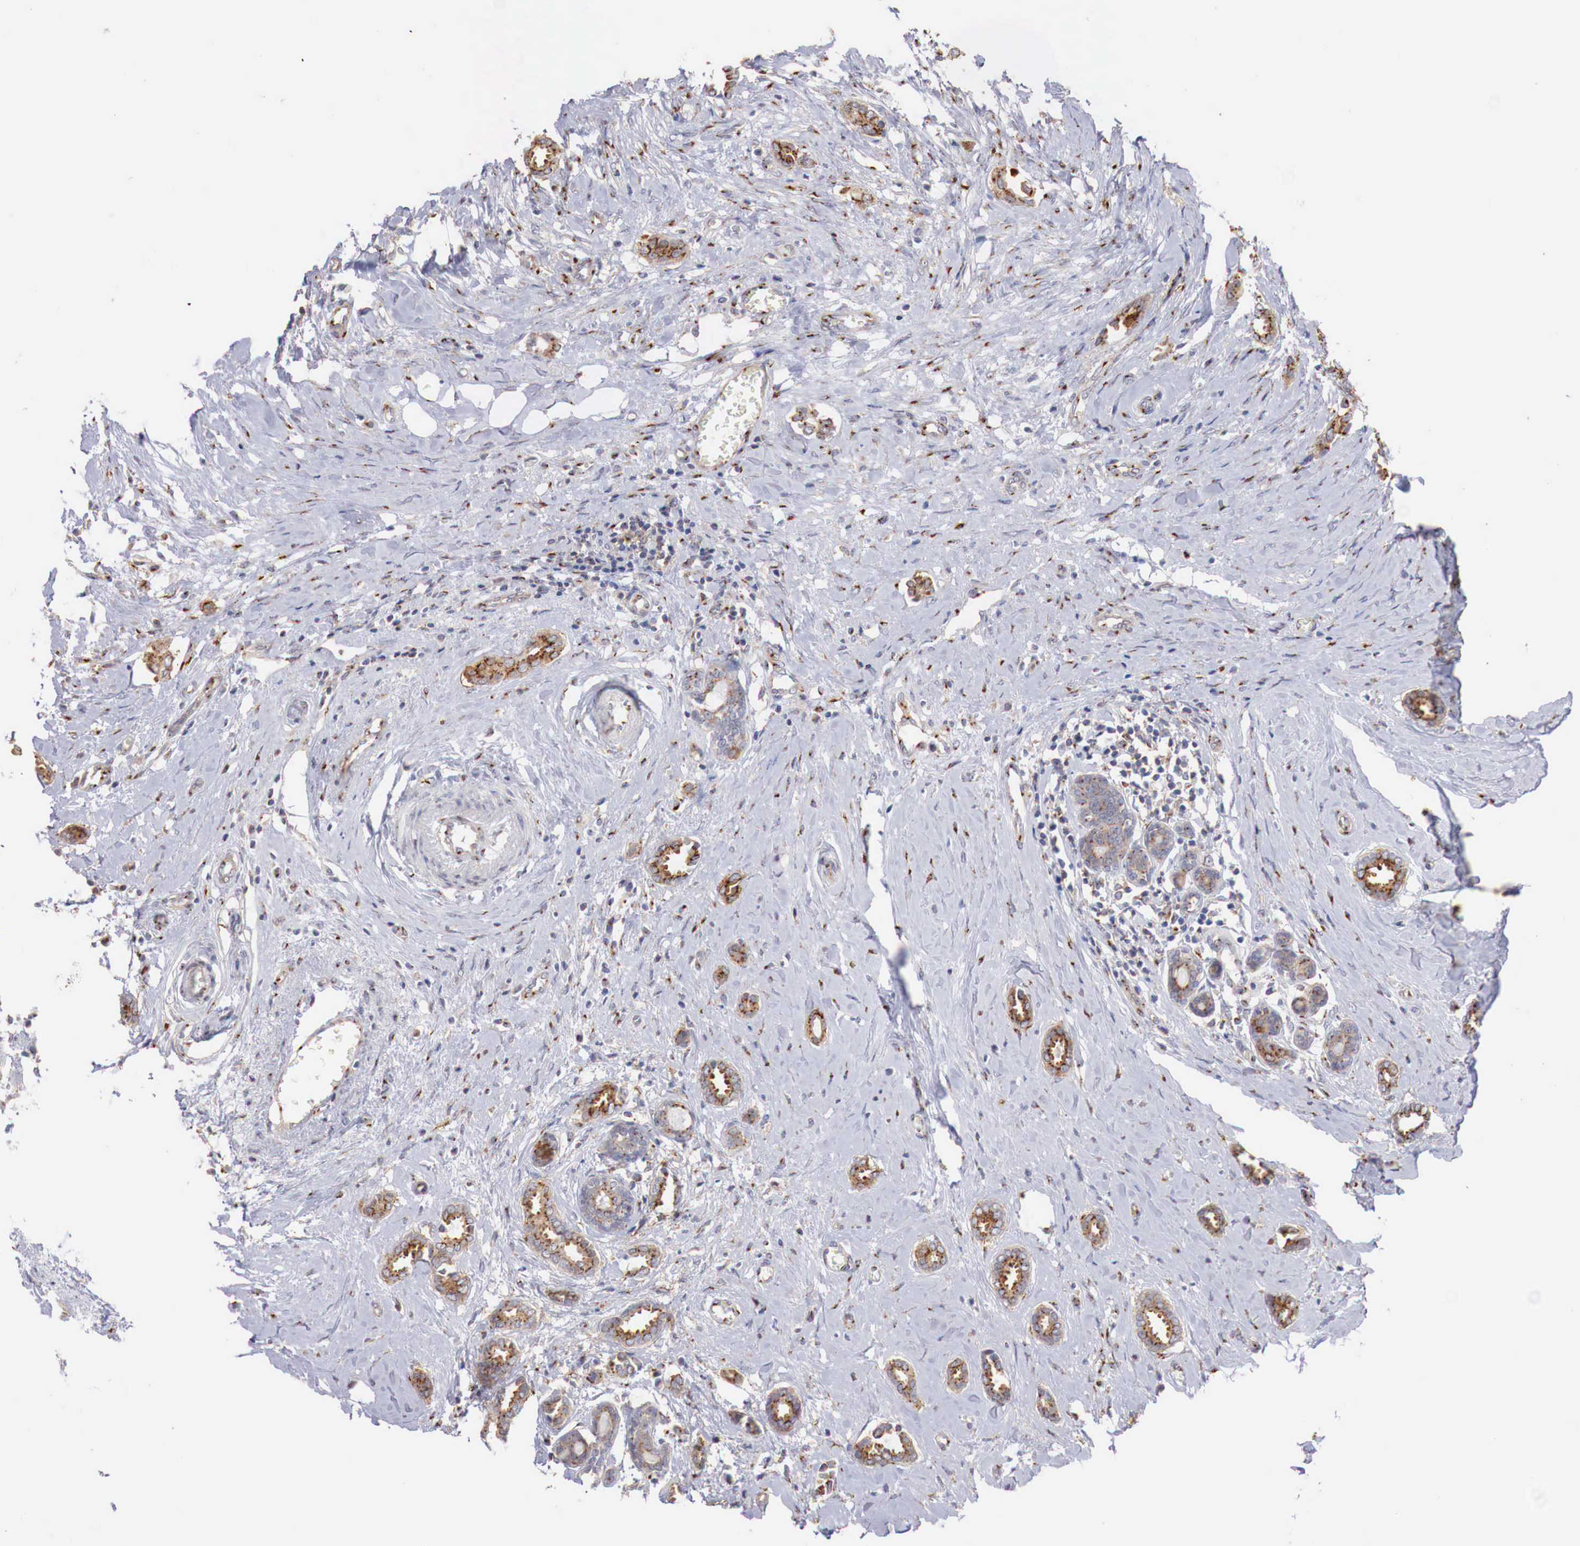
{"staining": {"intensity": "moderate", "quantity": ">75%", "location": "cytoplasmic/membranous"}, "tissue": "breast cancer", "cell_type": "Tumor cells", "image_type": "cancer", "snomed": [{"axis": "morphology", "description": "Duct carcinoma"}, {"axis": "topography", "description": "Breast"}], "caption": "DAB immunohistochemical staining of breast cancer (intraductal carcinoma) reveals moderate cytoplasmic/membranous protein positivity in approximately >75% of tumor cells.", "gene": "SYAP1", "patient": {"sex": "female", "age": 50}}